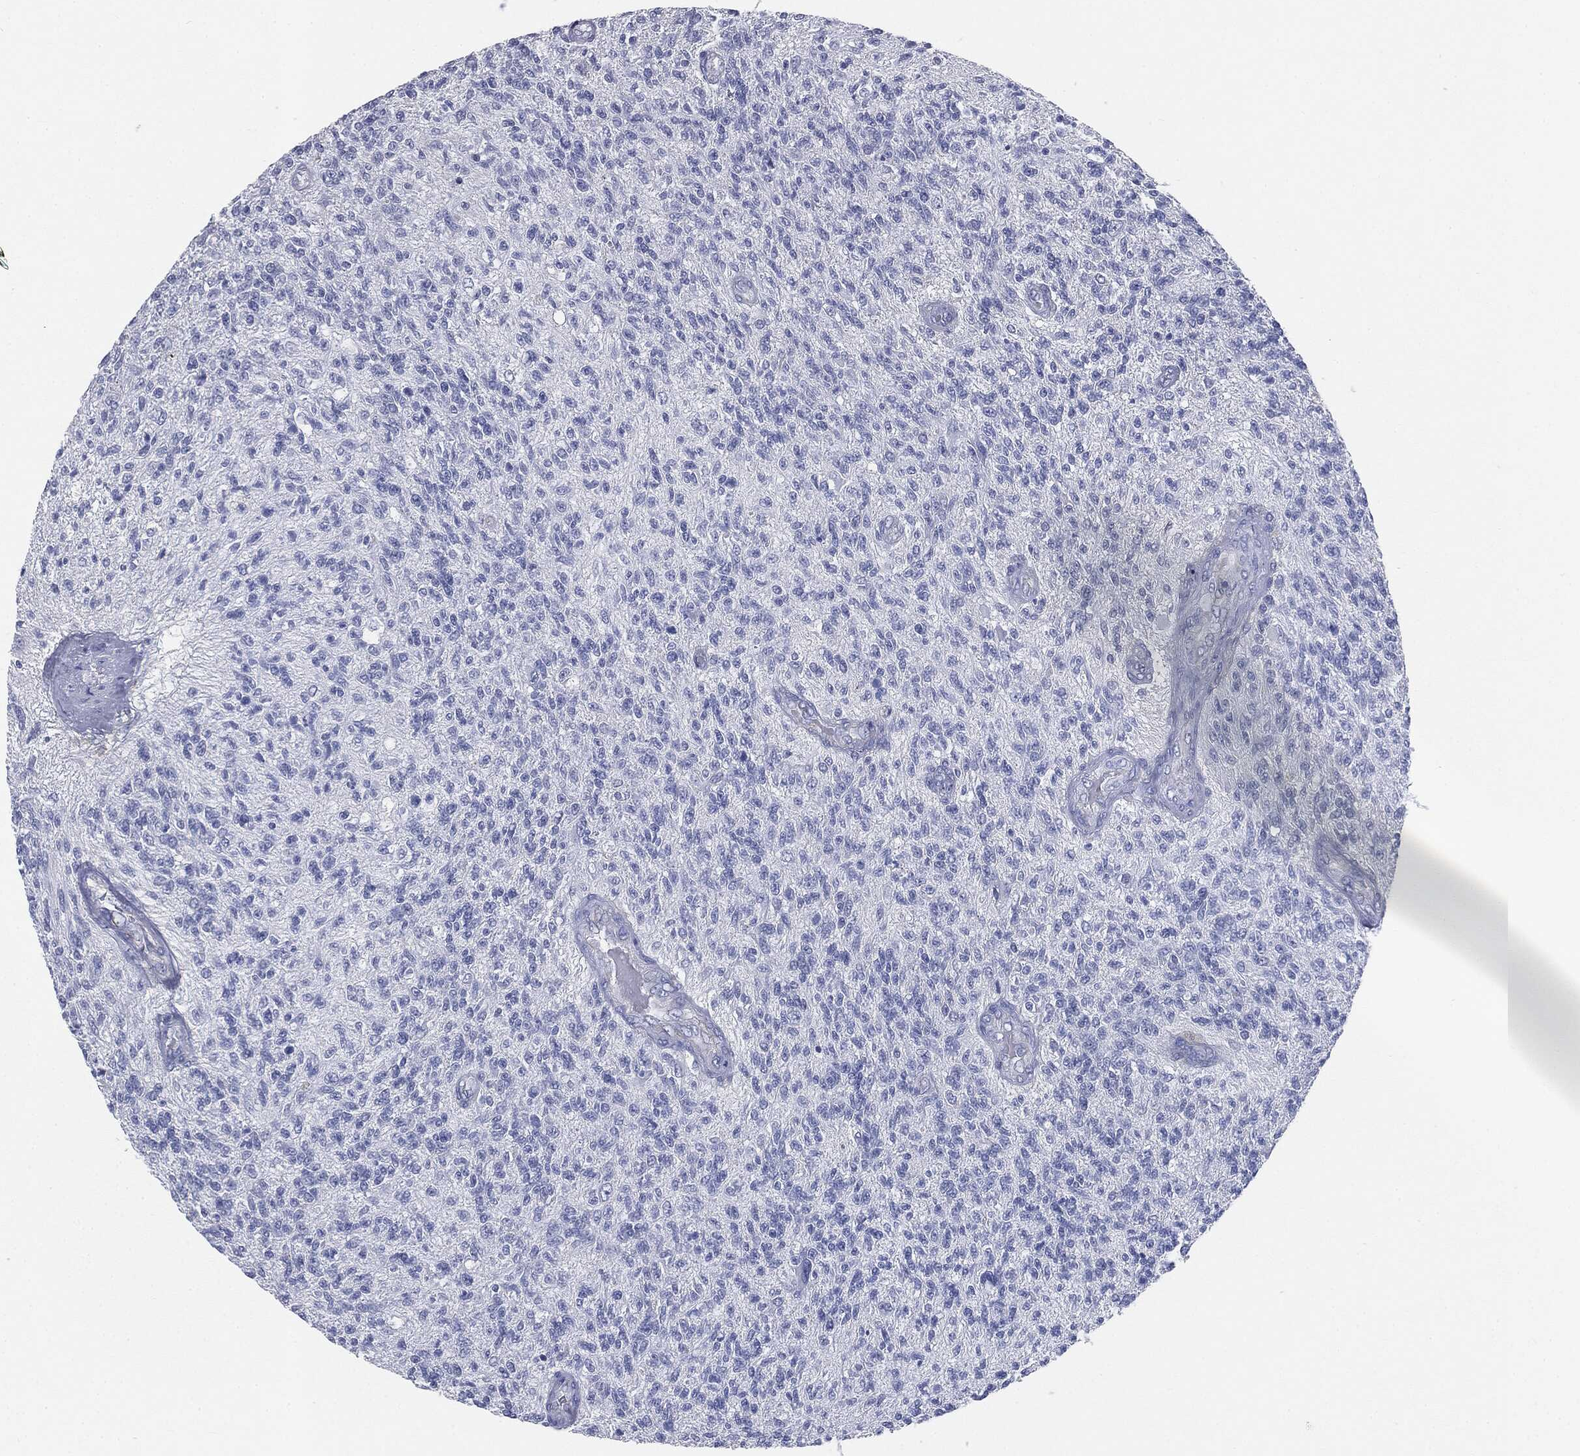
{"staining": {"intensity": "negative", "quantity": "none", "location": "none"}, "tissue": "glioma", "cell_type": "Tumor cells", "image_type": "cancer", "snomed": [{"axis": "morphology", "description": "Glioma, malignant, High grade"}, {"axis": "topography", "description": "Brain"}], "caption": "Tumor cells are negative for protein expression in human glioma.", "gene": "MUC5AC", "patient": {"sex": "male", "age": 56}}